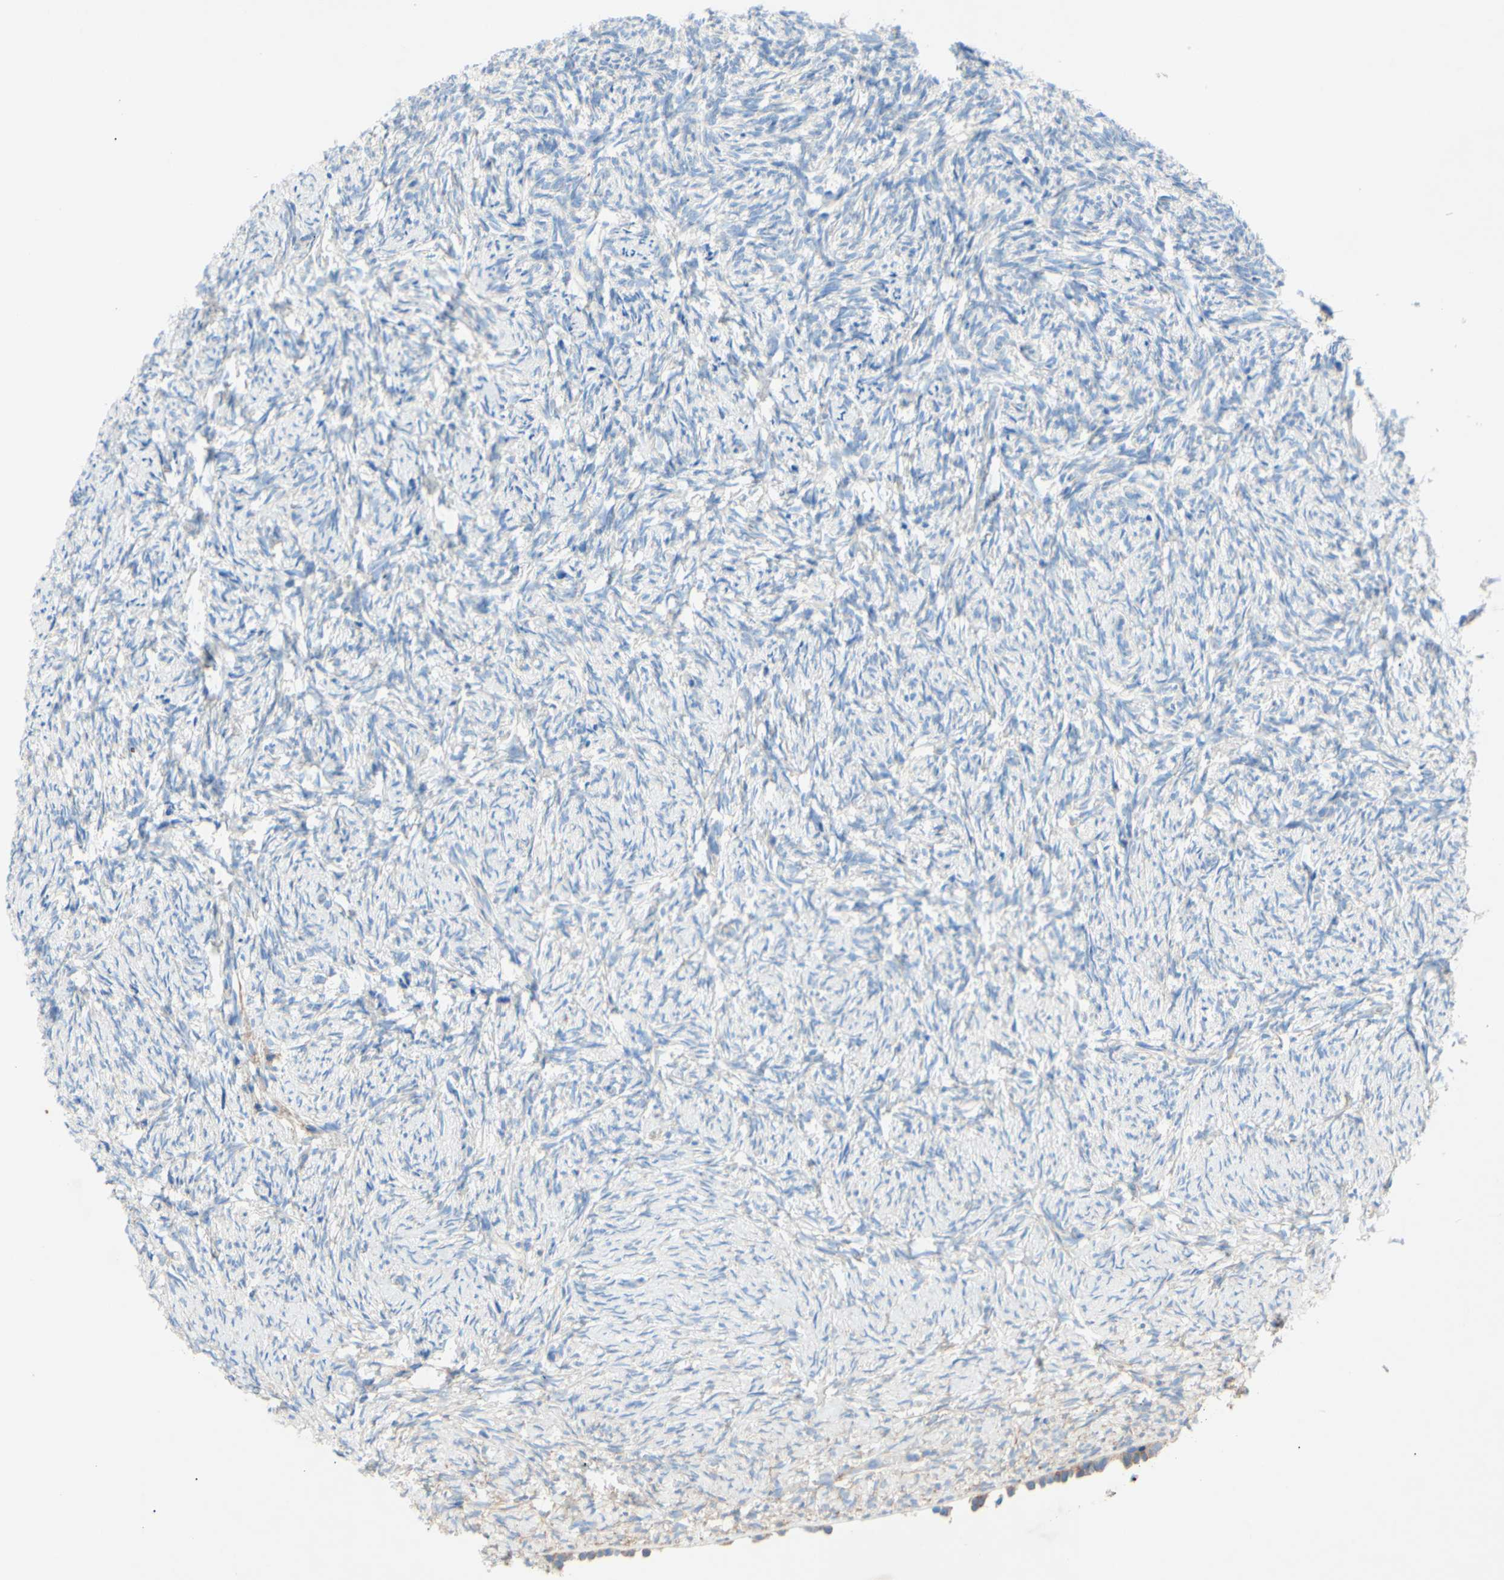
{"staining": {"intensity": "negative", "quantity": "none", "location": "none"}, "tissue": "ovary", "cell_type": "Ovarian stroma cells", "image_type": "normal", "snomed": [{"axis": "morphology", "description": "Normal tissue, NOS"}, {"axis": "topography", "description": "Ovary"}], "caption": "Immunohistochemical staining of normal human ovary reveals no significant expression in ovarian stroma cells. Nuclei are stained in blue.", "gene": "TMIGD2", "patient": {"sex": "female", "age": 60}}